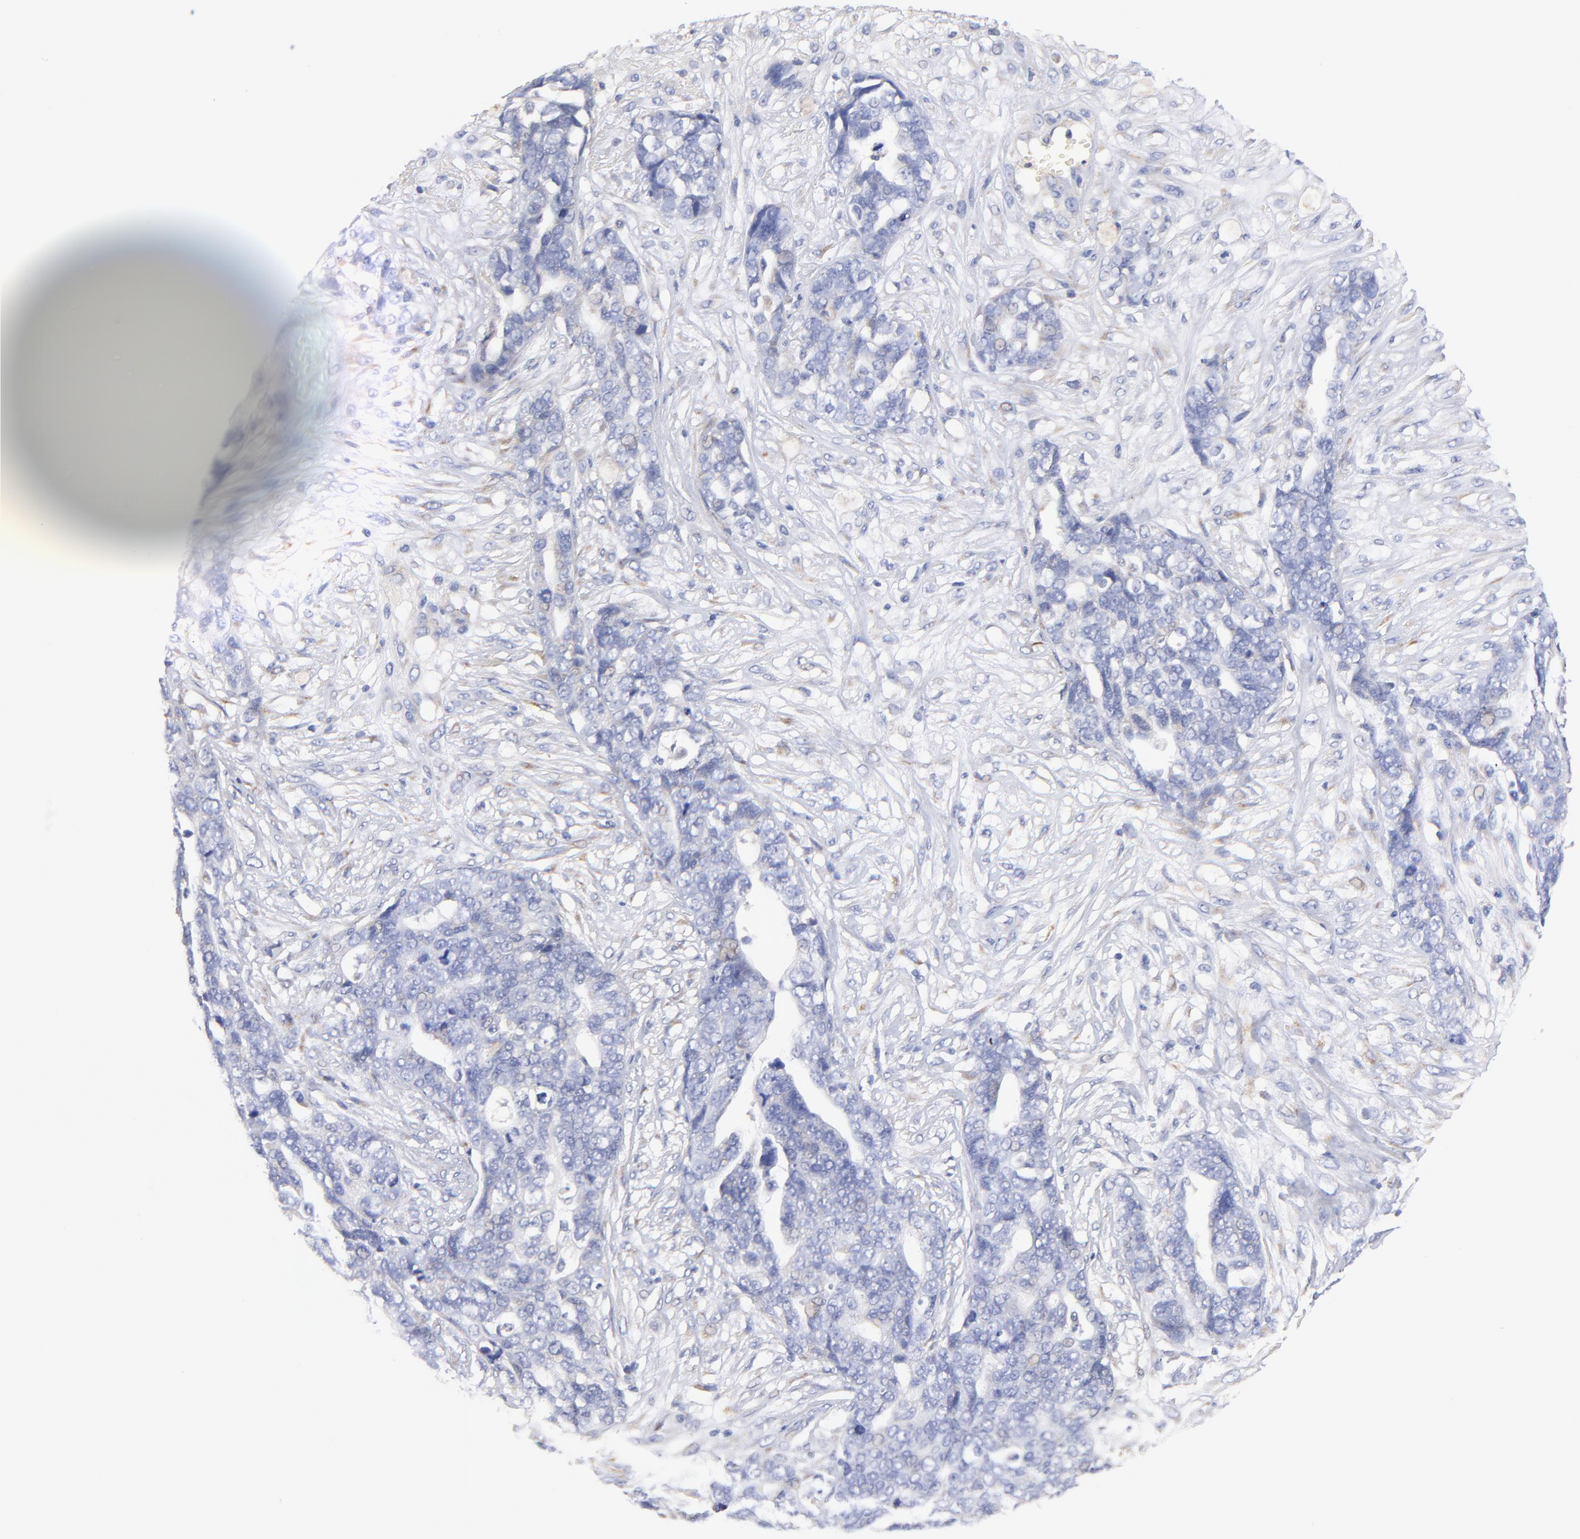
{"staining": {"intensity": "weak", "quantity": "<25%", "location": "cytoplasmic/membranous"}, "tissue": "ovarian cancer", "cell_type": "Tumor cells", "image_type": "cancer", "snomed": [{"axis": "morphology", "description": "Normal tissue, NOS"}, {"axis": "morphology", "description": "Cystadenocarcinoma, serous, NOS"}, {"axis": "topography", "description": "Fallopian tube"}, {"axis": "topography", "description": "Ovary"}], "caption": "The IHC photomicrograph has no significant positivity in tumor cells of serous cystadenocarcinoma (ovarian) tissue.", "gene": "HS3ST1", "patient": {"sex": "female", "age": 56}}